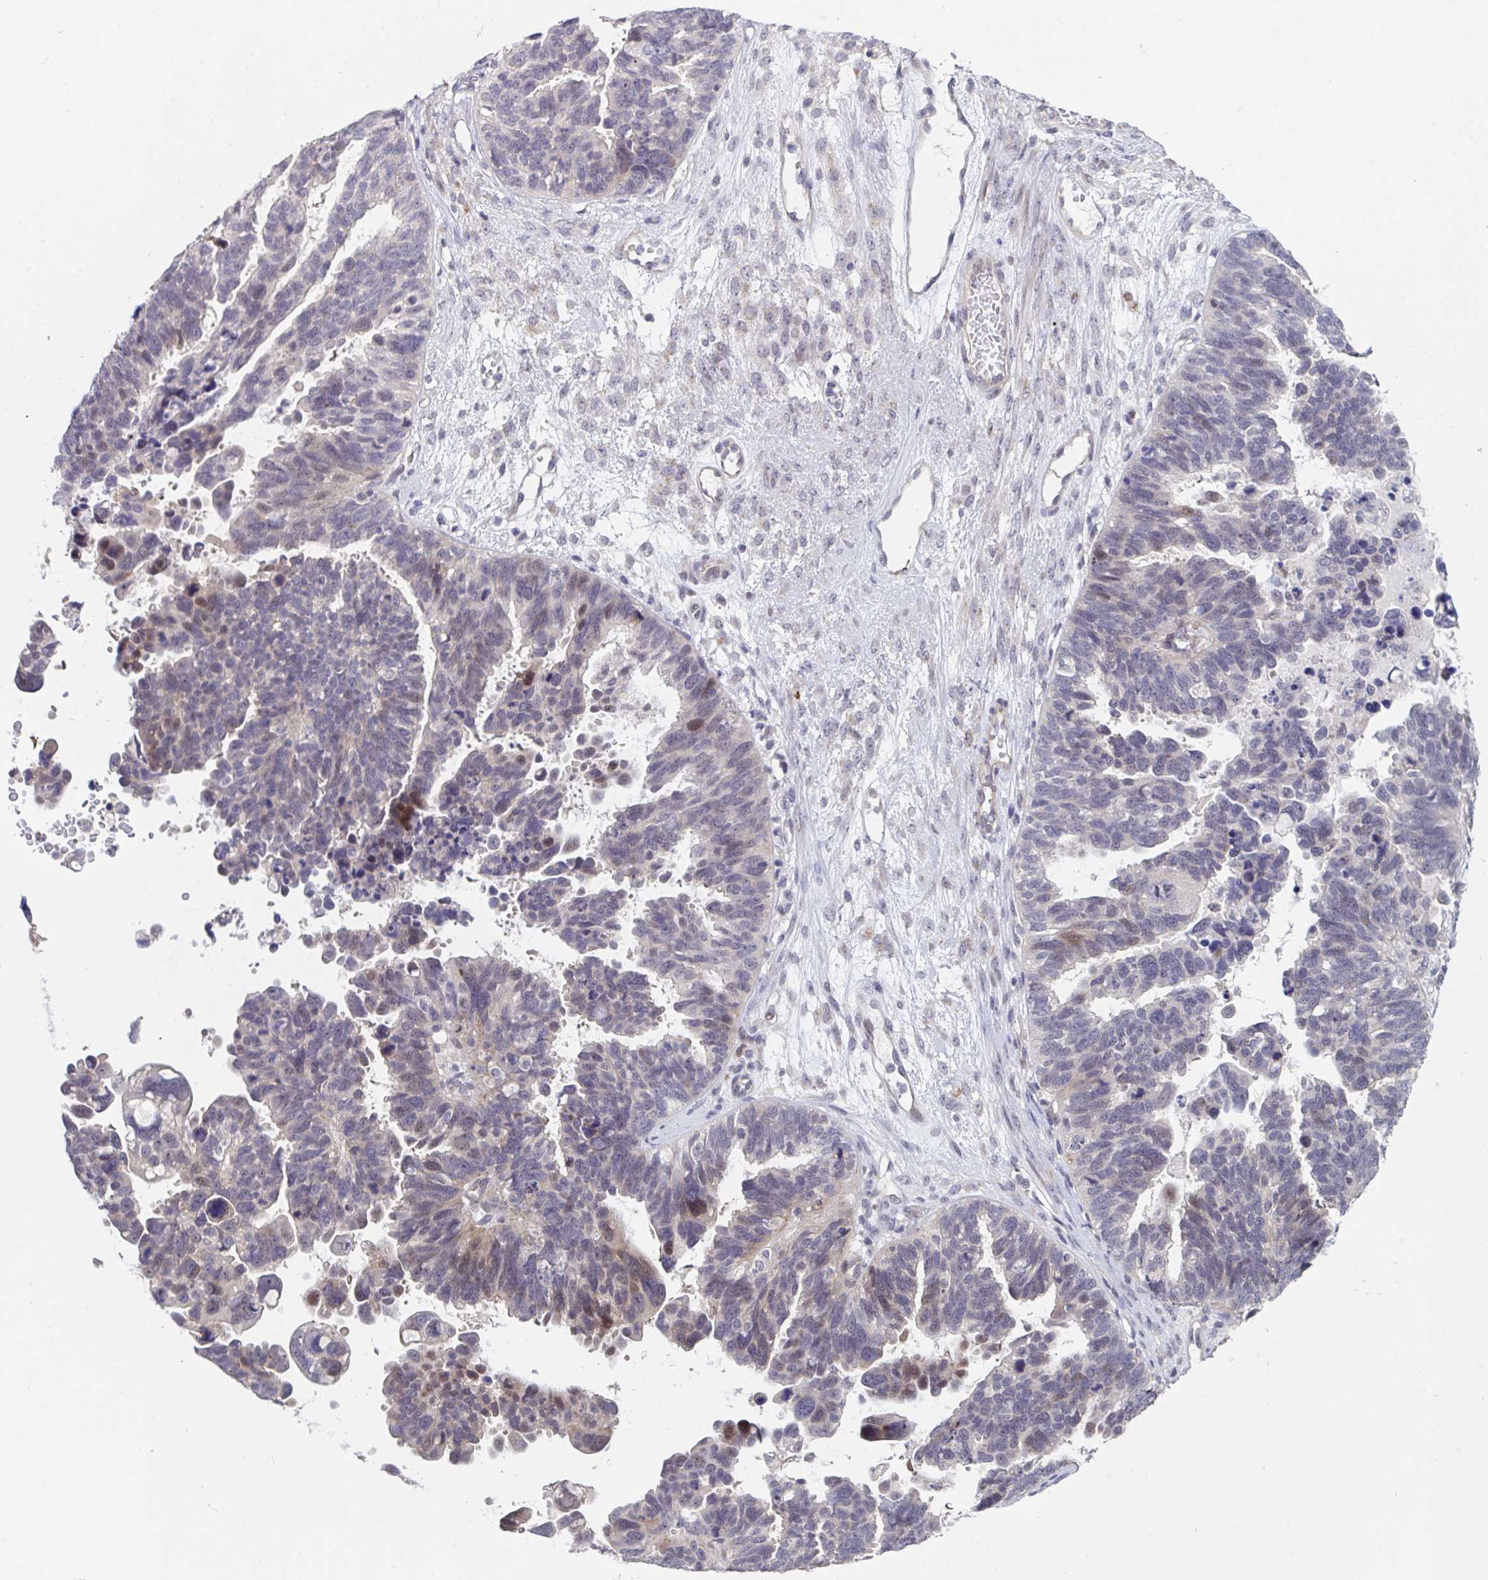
{"staining": {"intensity": "weak", "quantity": "<25%", "location": "nuclear"}, "tissue": "ovarian cancer", "cell_type": "Tumor cells", "image_type": "cancer", "snomed": [{"axis": "morphology", "description": "Cystadenocarcinoma, serous, NOS"}, {"axis": "topography", "description": "Ovary"}], "caption": "A photomicrograph of human ovarian cancer is negative for staining in tumor cells.", "gene": "FAM156B", "patient": {"sex": "female", "age": 60}}